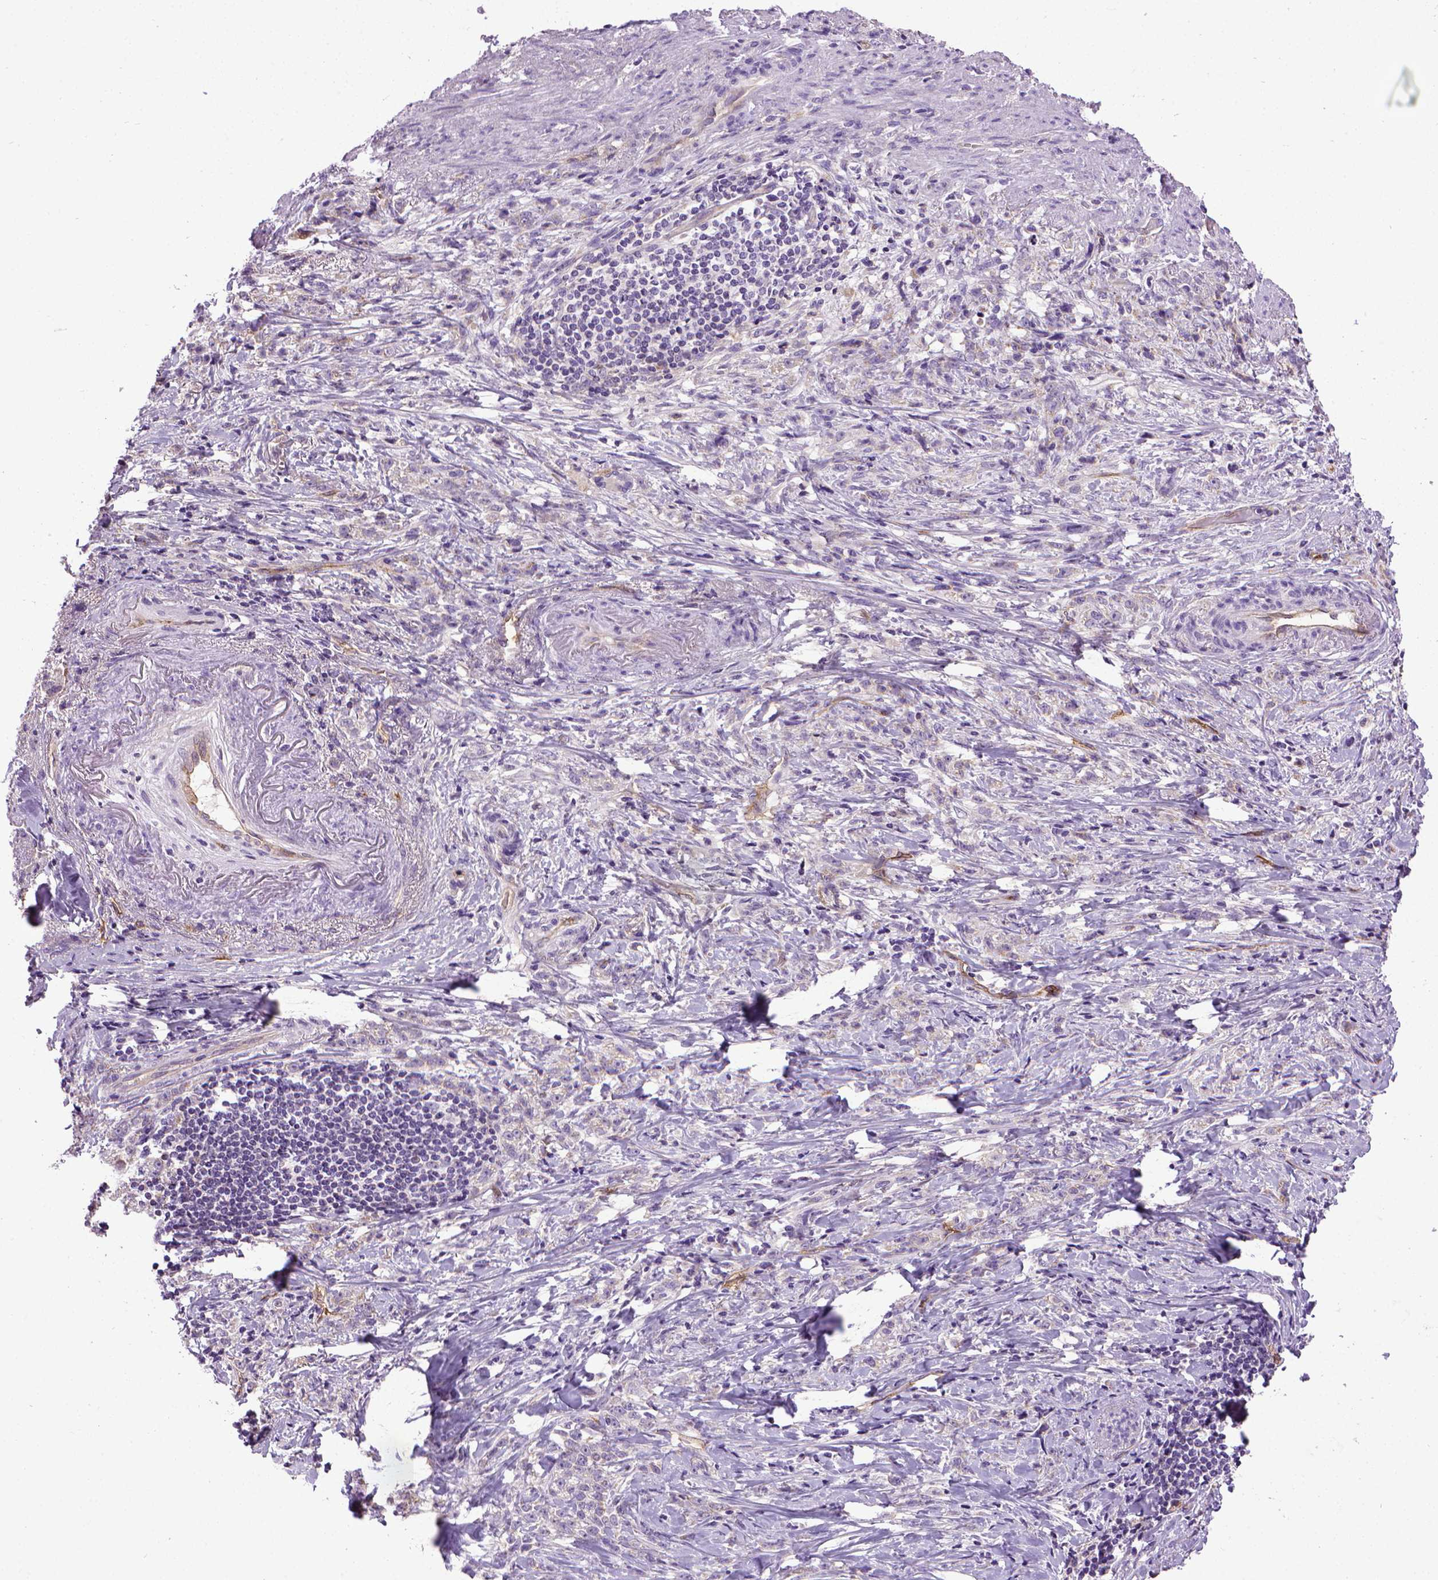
{"staining": {"intensity": "negative", "quantity": "none", "location": "none"}, "tissue": "stomach cancer", "cell_type": "Tumor cells", "image_type": "cancer", "snomed": [{"axis": "morphology", "description": "Adenocarcinoma, NOS"}, {"axis": "topography", "description": "Stomach, lower"}], "caption": "DAB immunohistochemical staining of stomach cancer reveals no significant staining in tumor cells.", "gene": "ENG", "patient": {"sex": "male", "age": 88}}